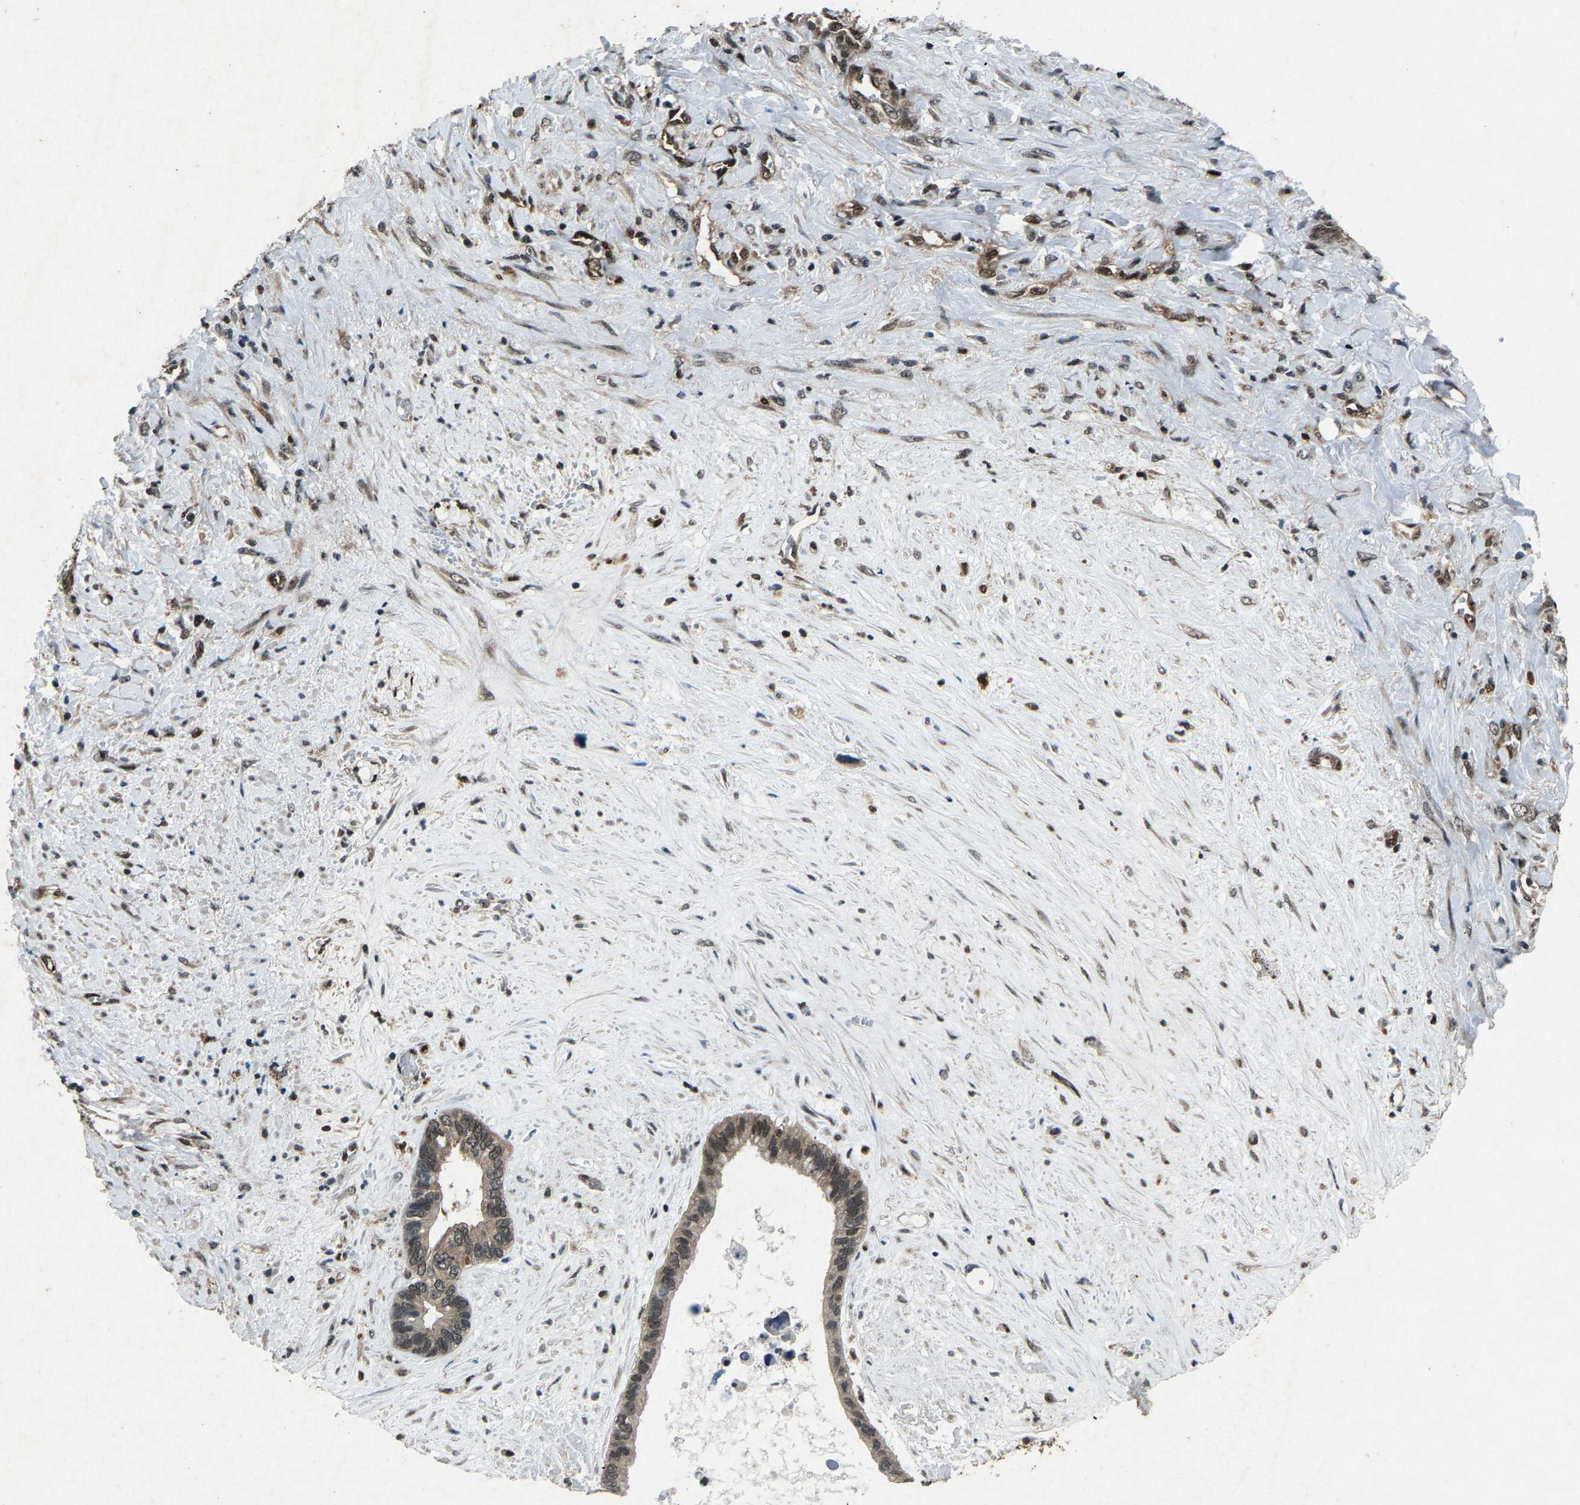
{"staining": {"intensity": "weak", "quantity": ">75%", "location": "cytoplasmic/membranous,nuclear"}, "tissue": "liver cancer", "cell_type": "Tumor cells", "image_type": "cancer", "snomed": [{"axis": "morphology", "description": "Cholangiocarcinoma"}, {"axis": "topography", "description": "Liver"}], "caption": "Immunohistochemistry (IHC) of human liver cholangiocarcinoma demonstrates low levels of weak cytoplasmic/membranous and nuclear expression in about >75% of tumor cells.", "gene": "ATXN3", "patient": {"sex": "female", "age": 65}}